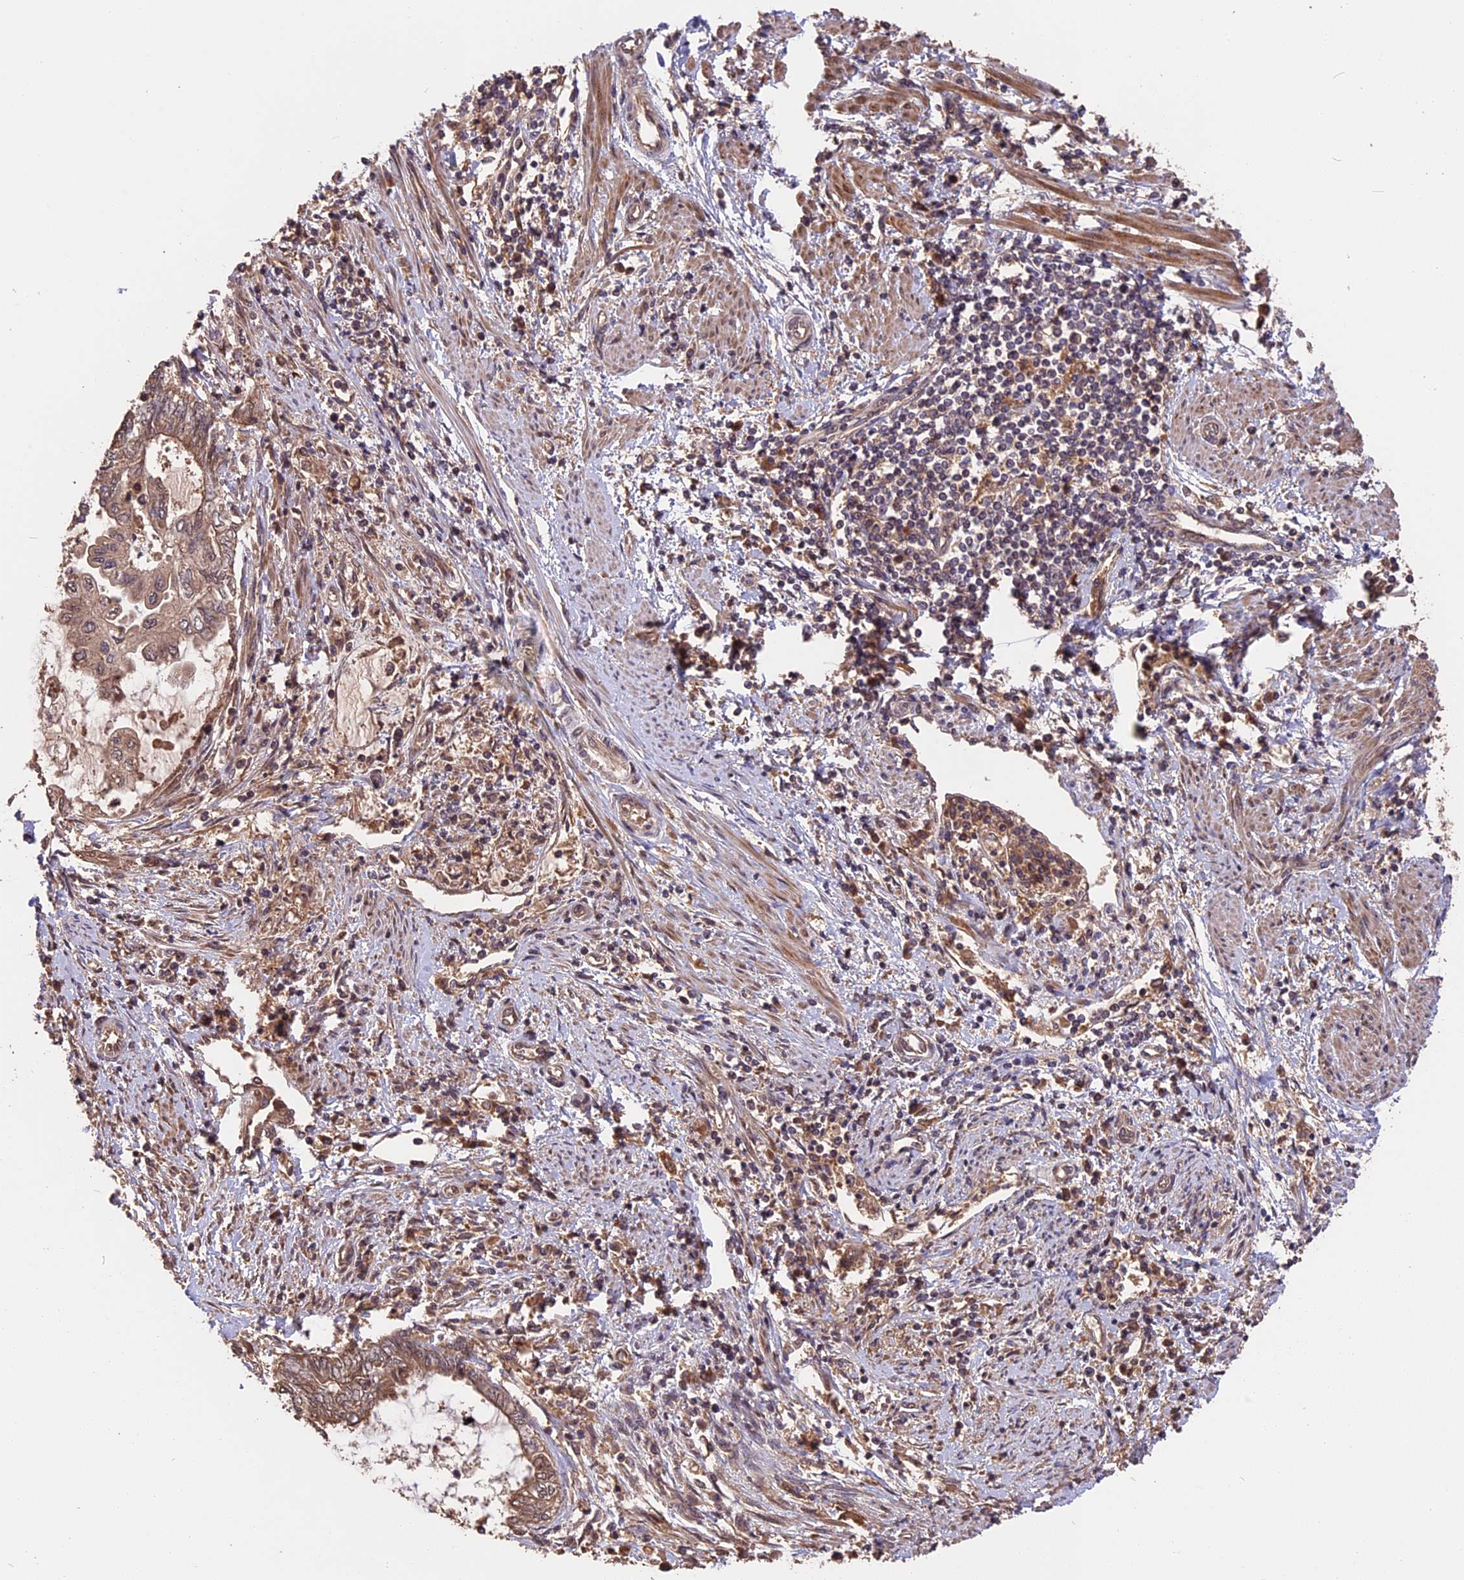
{"staining": {"intensity": "moderate", "quantity": ">75%", "location": "cytoplasmic/membranous"}, "tissue": "endometrial cancer", "cell_type": "Tumor cells", "image_type": "cancer", "snomed": [{"axis": "morphology", "description": "Adenocarcinoma, NOS"}, {"axis": "topography", "description": "Uterus"}, {"axis": "topography", "description": "Endometrium"}], "caption": "The micrograph displays a brown stain indicating the presence of a protein in the cytoplasmic/membranous of tumor cells in endometrial cancer (adenocarcinoma). (DAB IHC, brown staining for protein, blue staining for nuclei).", "gene": "ESCO1", "patient": {"sex": "female", "age": 70}}